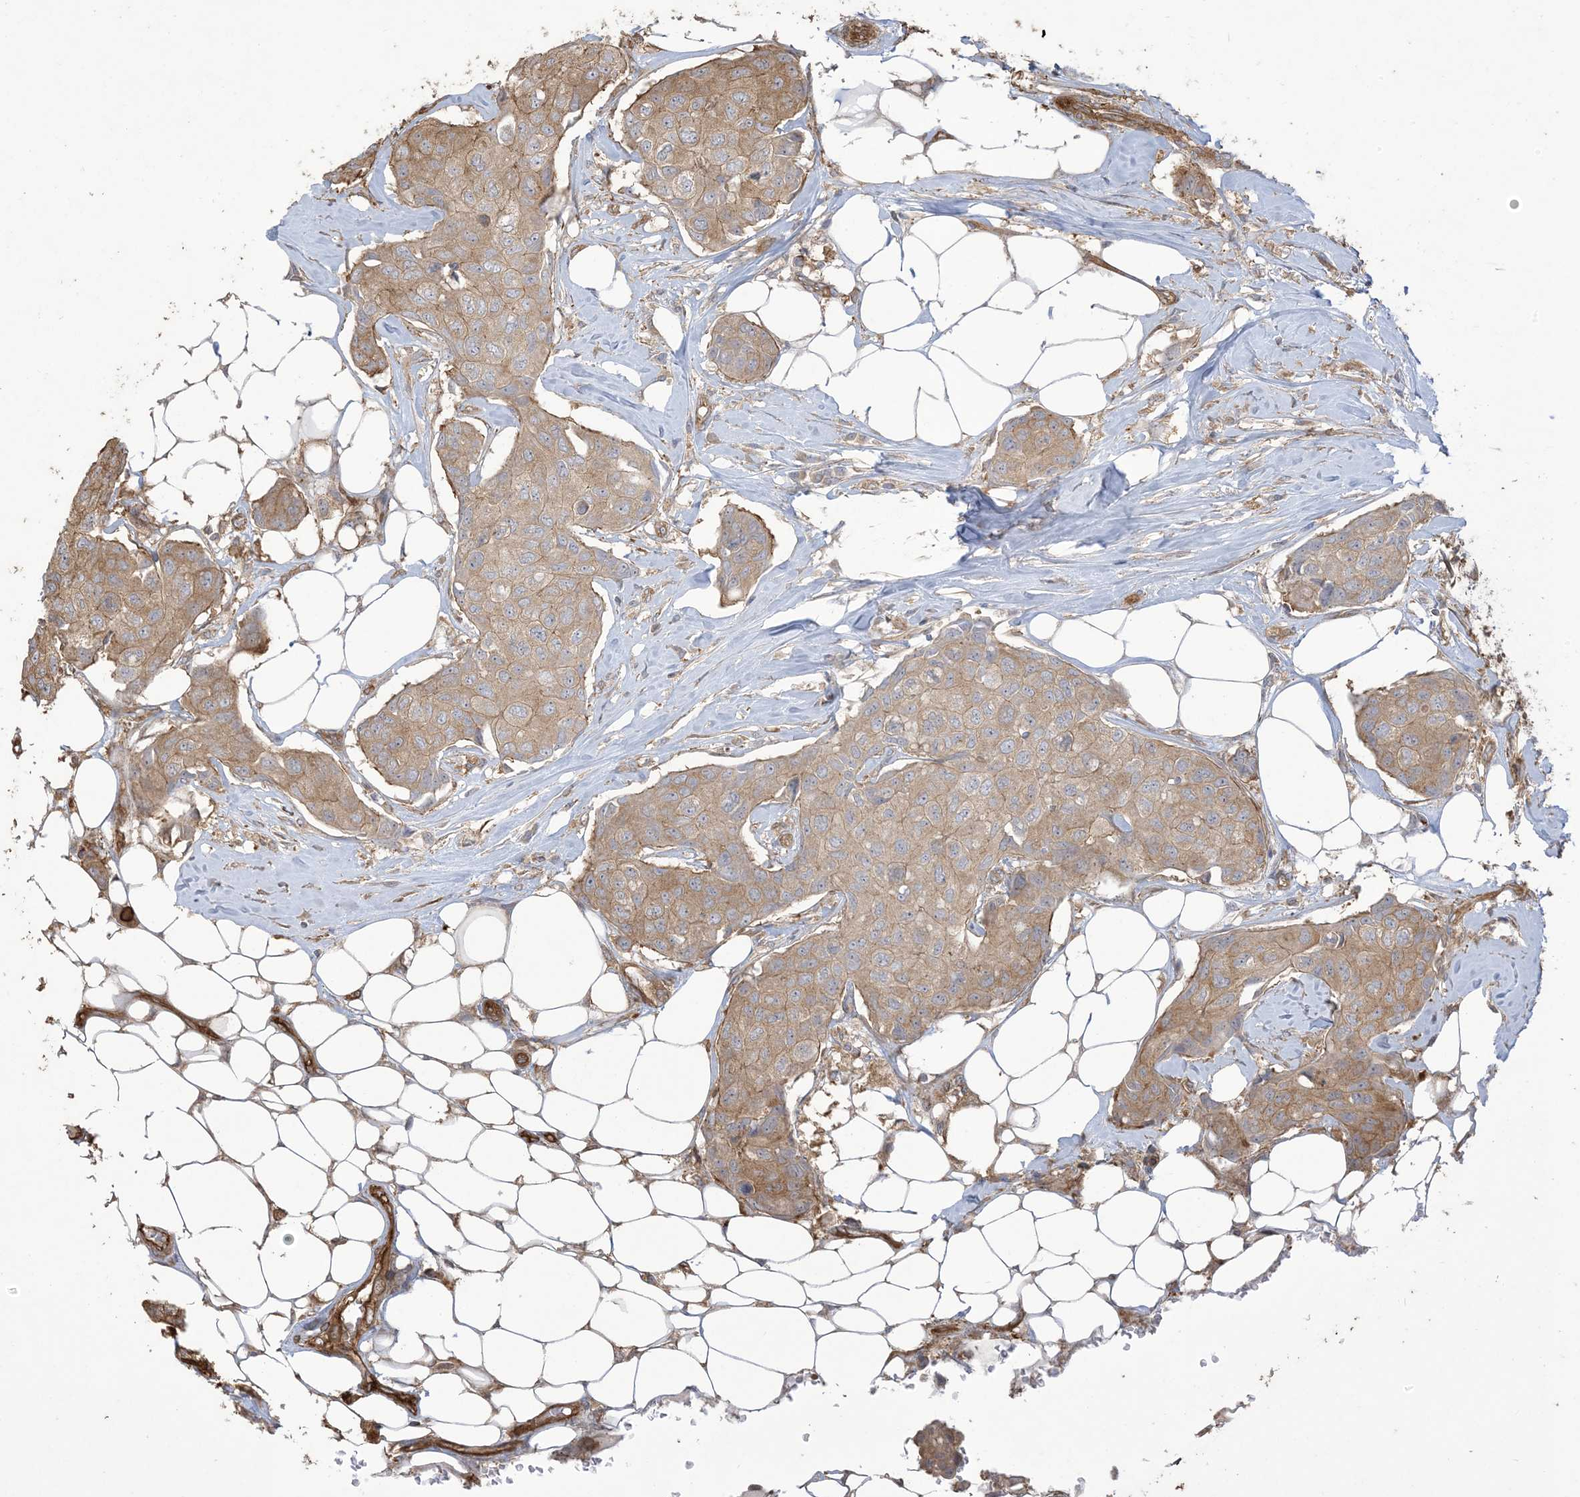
{"staining": {"intensity": "moderate", "quantity": ">75%", "location": "cytoplasmic/membranous"}, "tissue": "breast cancer", "cell_type": "Tumor cells", "image_type": "cancer", "snomed": [{"axis": "morphology", "description": "Duct carcinoma"}, {"axis": "topography", "description": "Breast"}], "caption": "This image displays IHC staining of breast cancer, with medium moderate cytoplasmic/membranous staining in approximately >75% of tumor cells.", "gene": "KLHL18", "patient": {"sex": "female", "age": 80}}